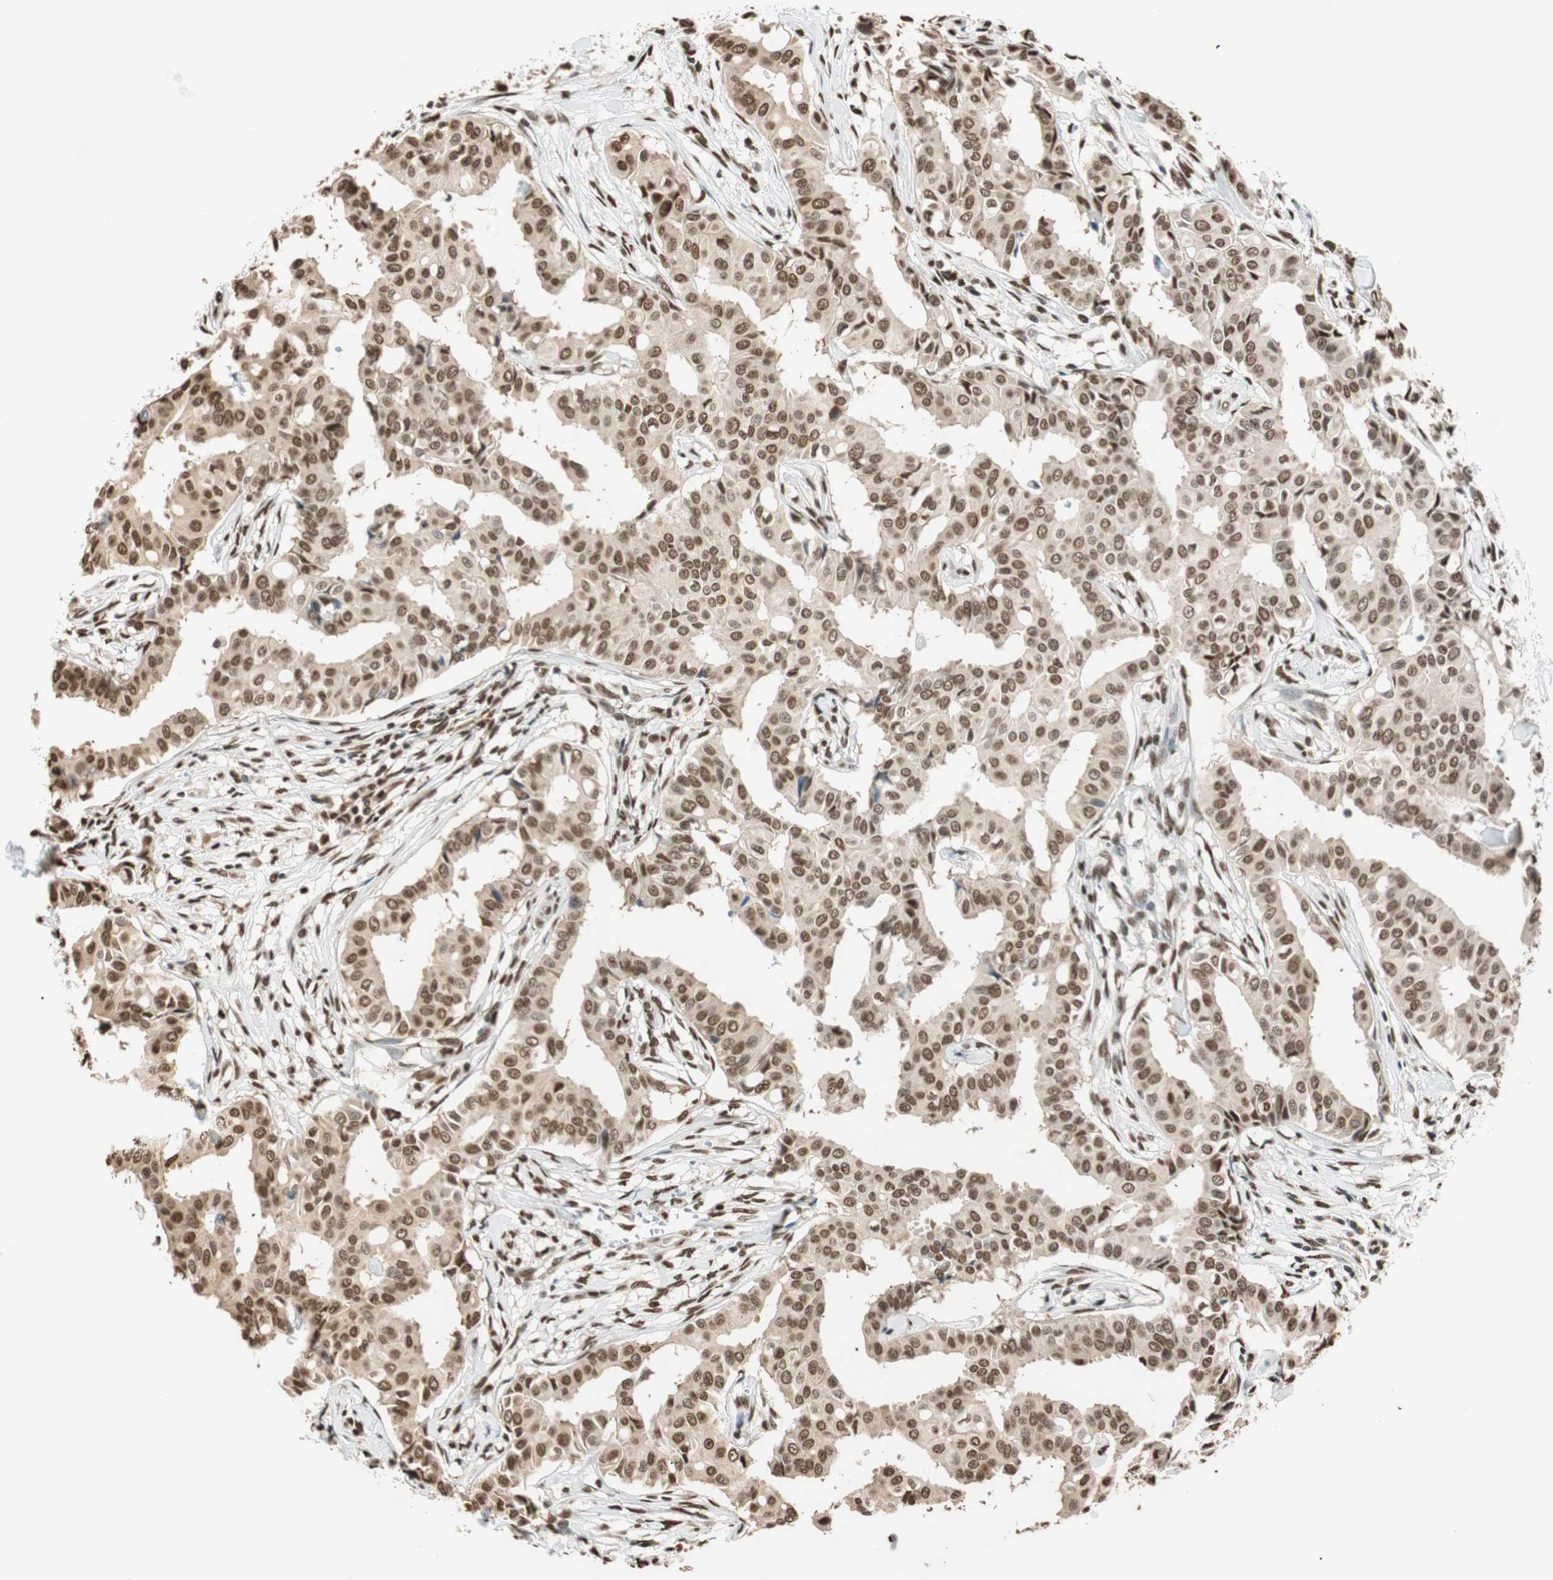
{"staining": {"intensity": "moderate", "quantity": ">75%", "location": "cytoplasmic/membranous,nuclear"}, "tissue": "head and neck cancer", "cell_type": "Tumor cells", "image_type": "cancer", "snomed": [{"axis": "morphology", "description": "Squamous cell carcinoma, NOS"}, {"axis": "topography", "description": "Head-Neck"}], "caption": "About >75% of tumor cells in human head and neck cancer (squamous cell carcinoma) show moderate cytoplasmic/membranous and nuclear protein staining as visualized by brown immunohistochemical staining.", "gene": "FANCG", "patient": {"sex": "female", "age": 84}}